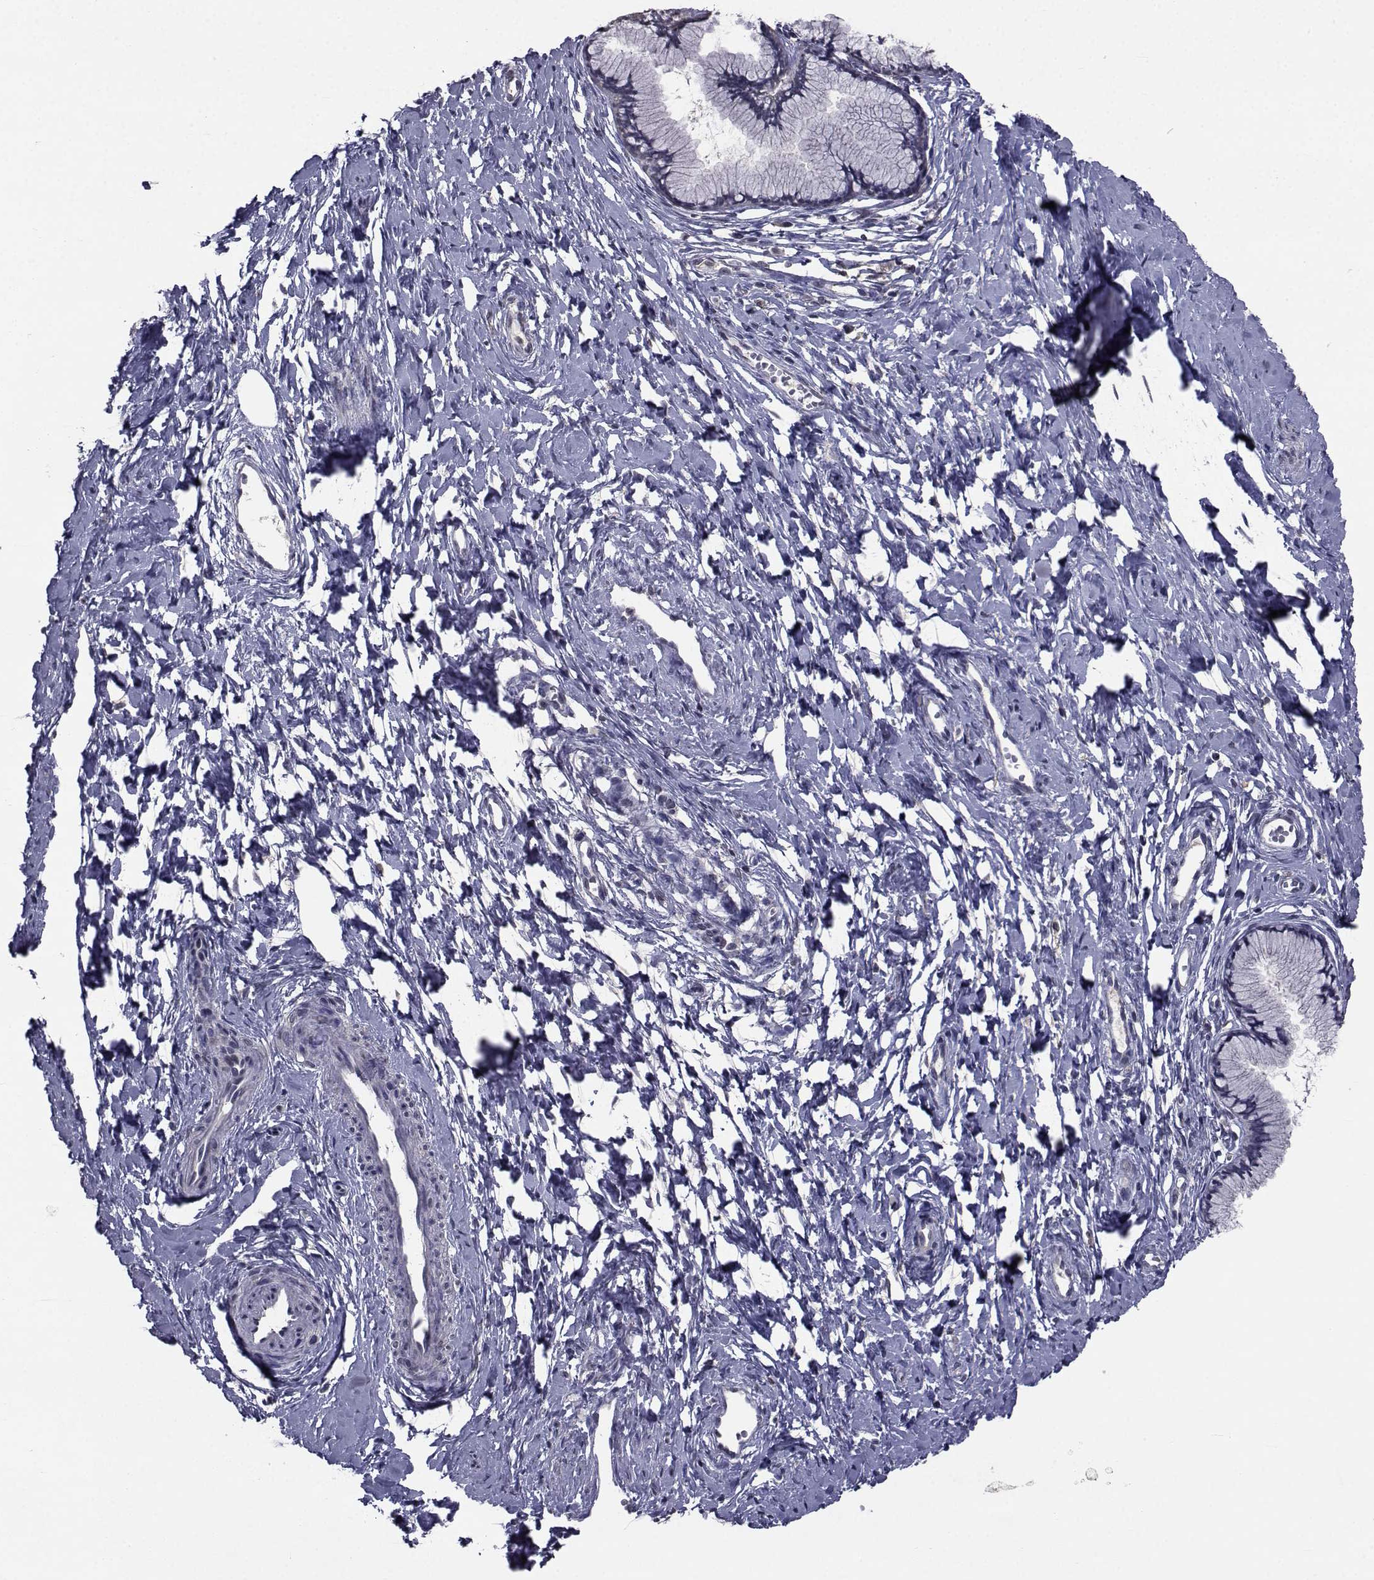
{"staining": {"intensity": "negative", "quantity": "none", "location": "none"}, "tissue": "cervix", "cell_type": "Glandular cells", "image_type": "normal", "snomed": [{"axis": "morphology", "description": "Normal tissue, NOS"}, {"axis": "topography", "description": "Cervix"}], "caption": "Glandular cells show no significant protein expression in unremarkable cervix. Brightfield microscopy of immunohistochemistry stained with DAB (3,3'-diaminobenzidine) (brown) and hematoxylin (blue), captured at high magnification.", "gene": "CYP2S1", "patient": {"sex": "female", "age": 40}}